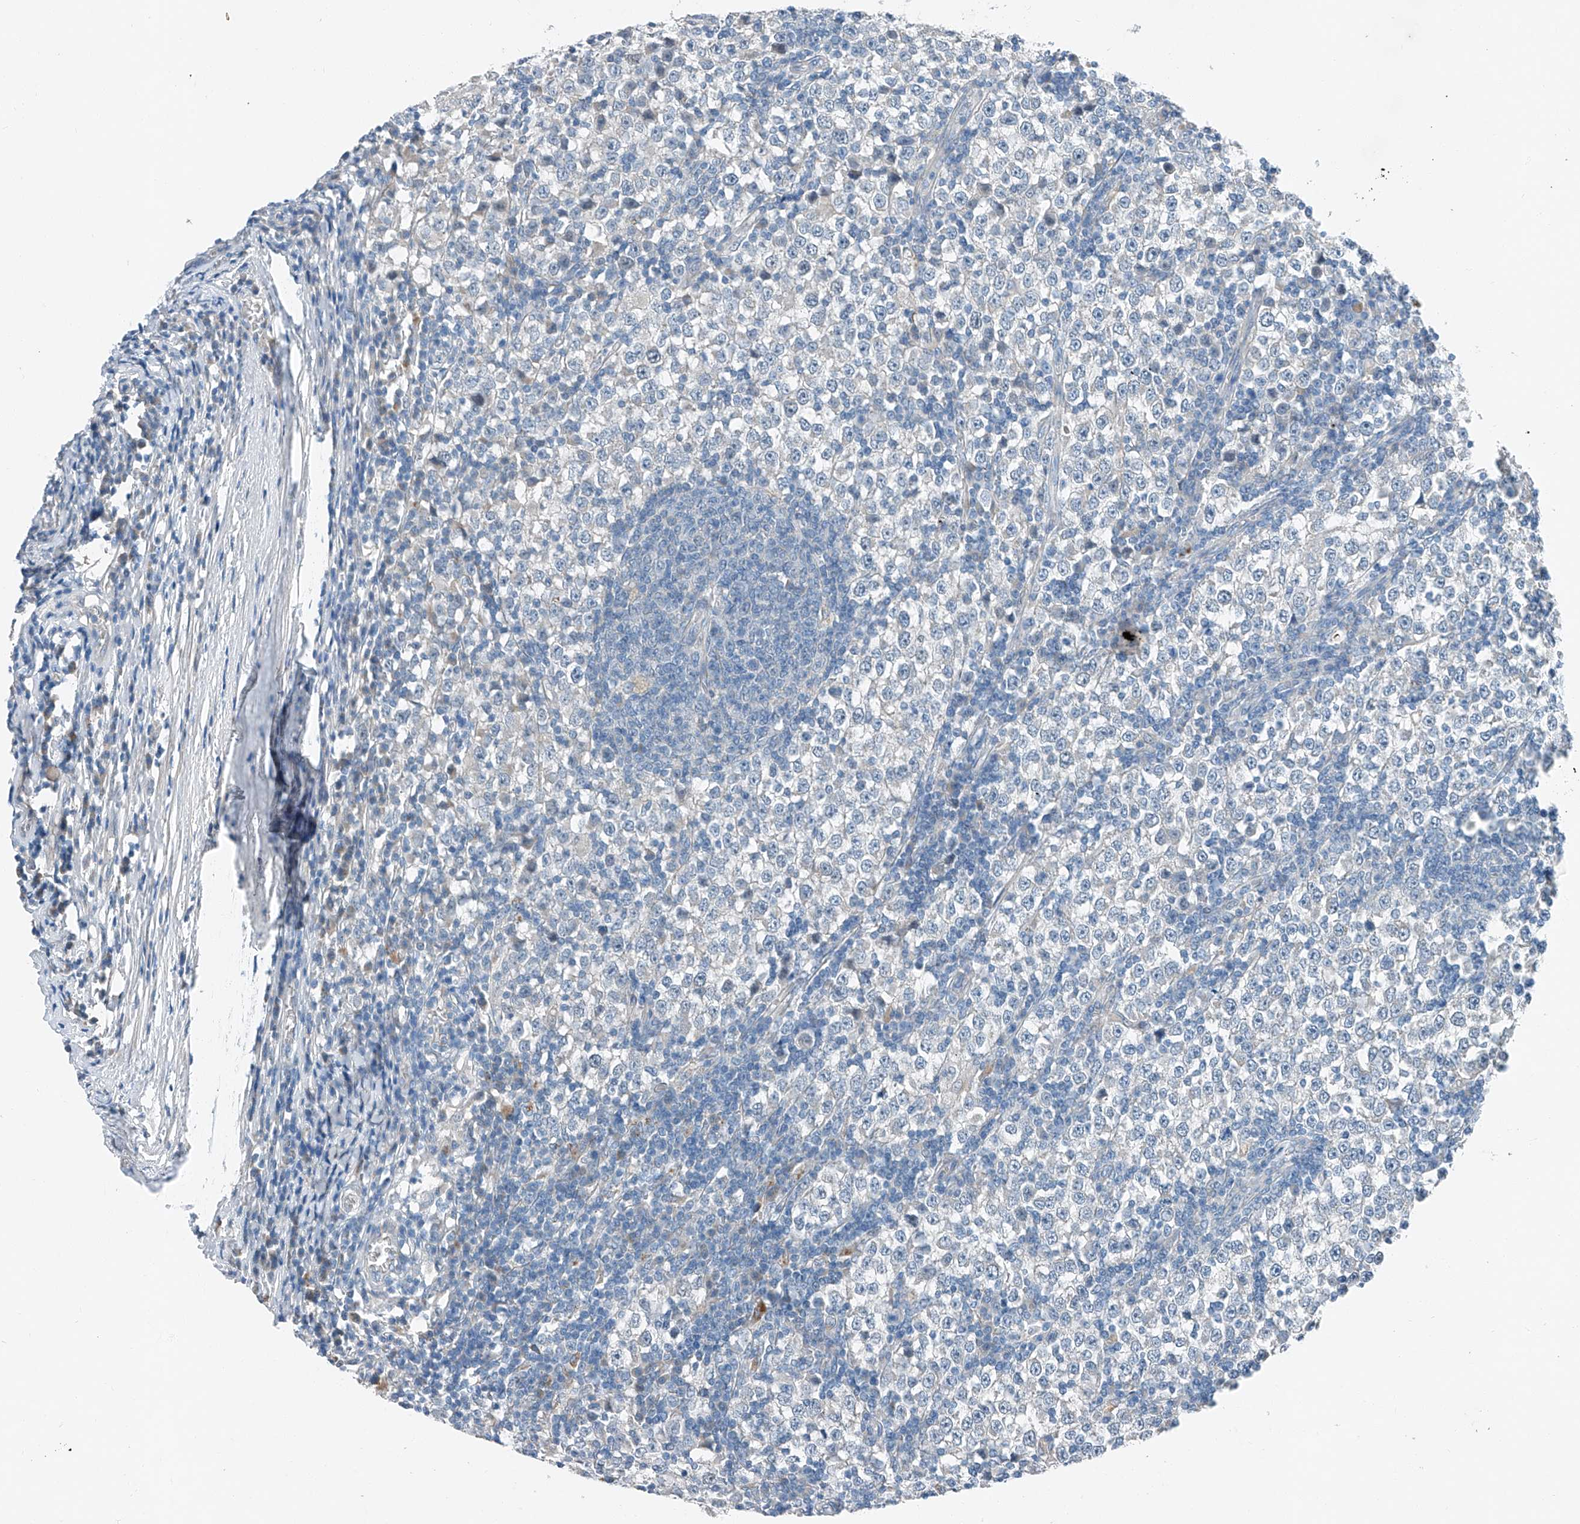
{"staining": {"intensity": "negative", "quantity": "none", "location": "none"}, "tissue": "testis cancer", "cell_type": "Tumor cells", "image_type": "cancer", "snomed": [{"axis": "morphology", "description": "Seminoma, NOS"}, {"axis": "topography", "description": "Testis"}], "caption": "DAB (3,3'-diaminobenzidine) immunohistochemical staining of testis cancer displays no significant expression in tumor cells.", "gene": "MDGA1", "patient": {"sex": "male", "age": 65}}